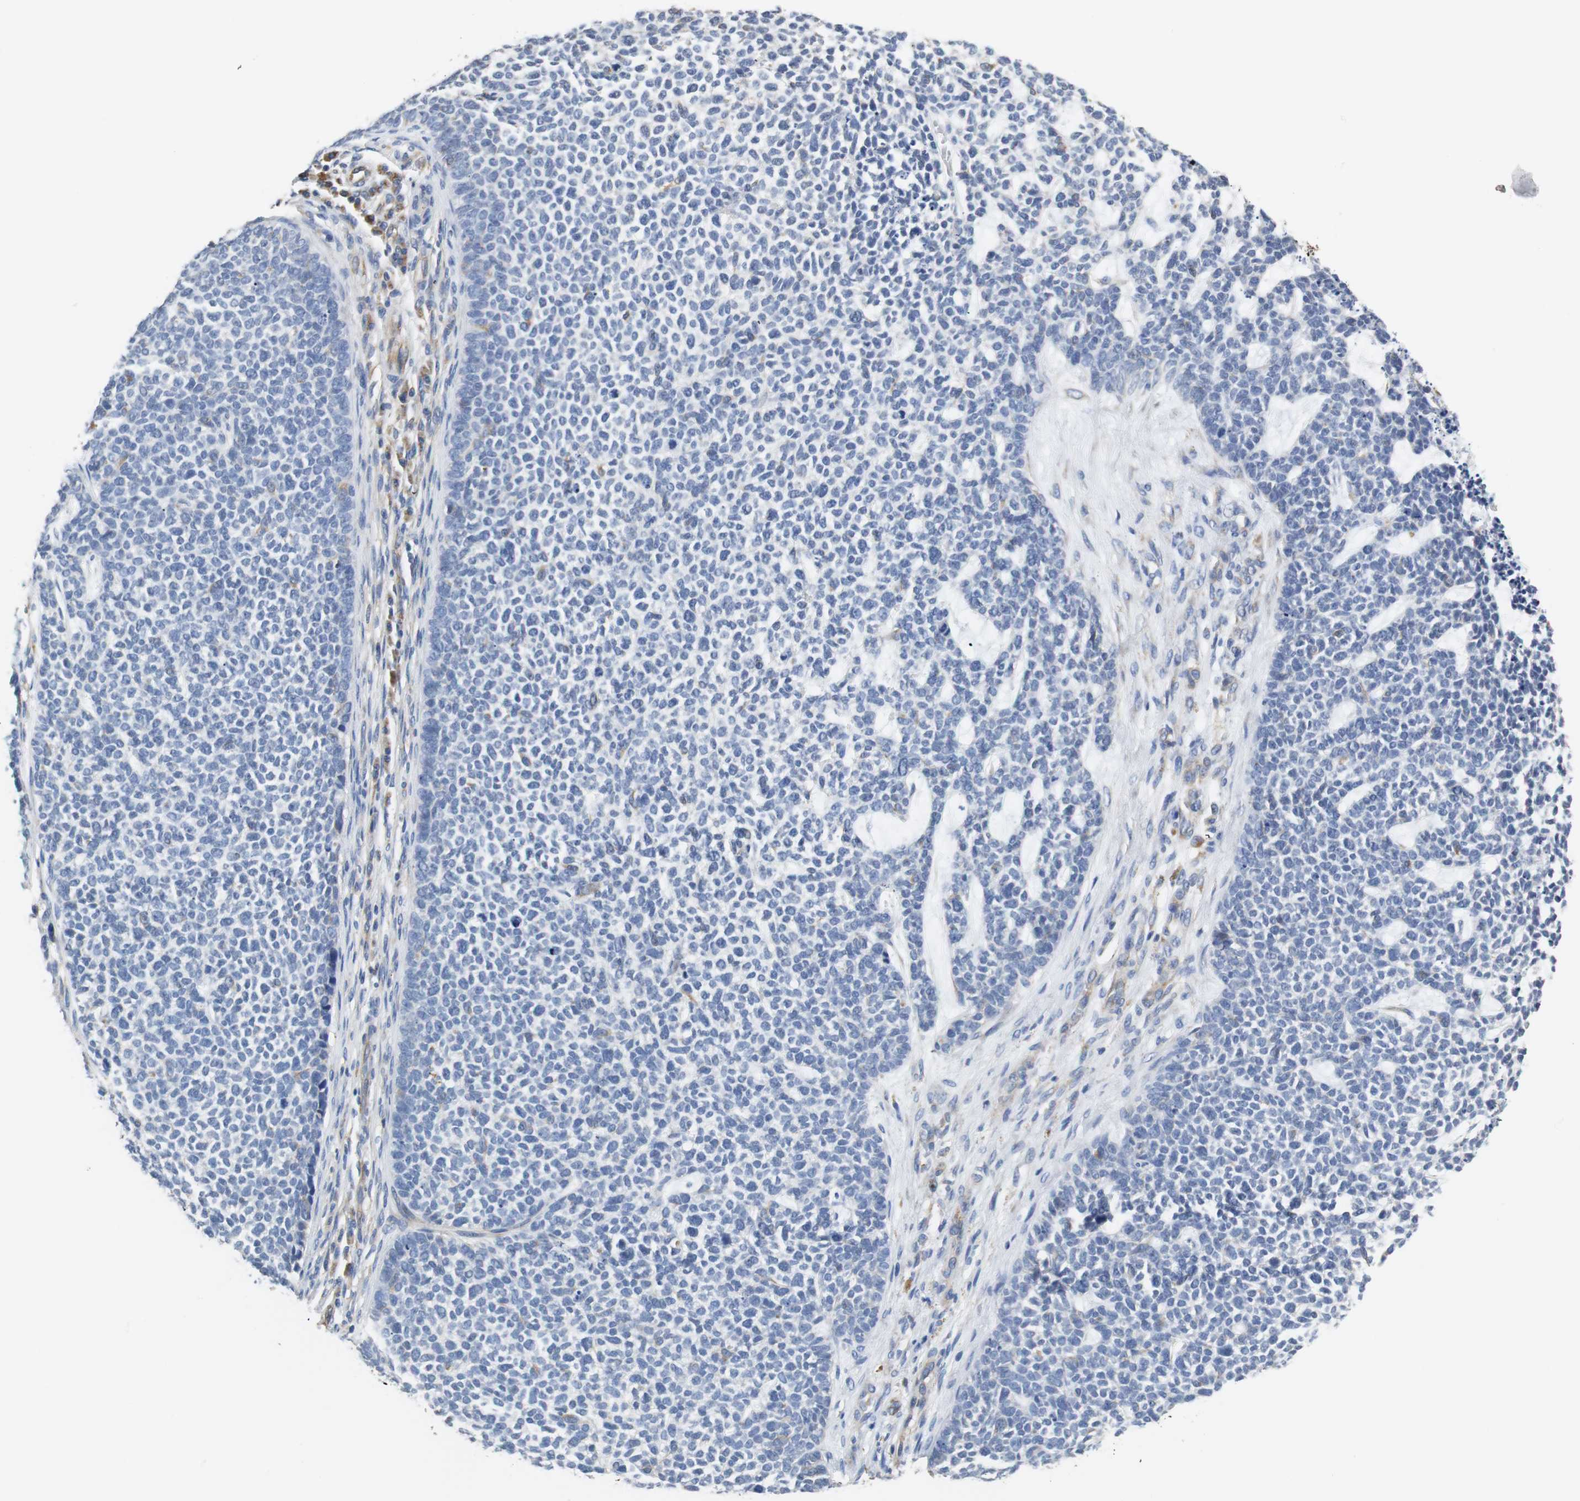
{"staining": {"intensity": "negative", "quantity": "none", "location": "none"}, "tissue": "skin cancer", "cell_type": "Tumor cells", "image_type": "cancer", "snomed": [{"axis": "morphology", "description": "Basal cell carcinoma"}, {"axis": "topography", "description": "Skin"}], "caption": "Image shows no protein positivity in tumor cells of skin basal cell carcinoma tissue. (Stains: DAB immunohistochemistry (IHC) with hematoxylin counter stain, Microscopy: brightfield microscopy at high magnification).", "gene": "PCK1", "patient": {"sex": "female", "age": 84}}